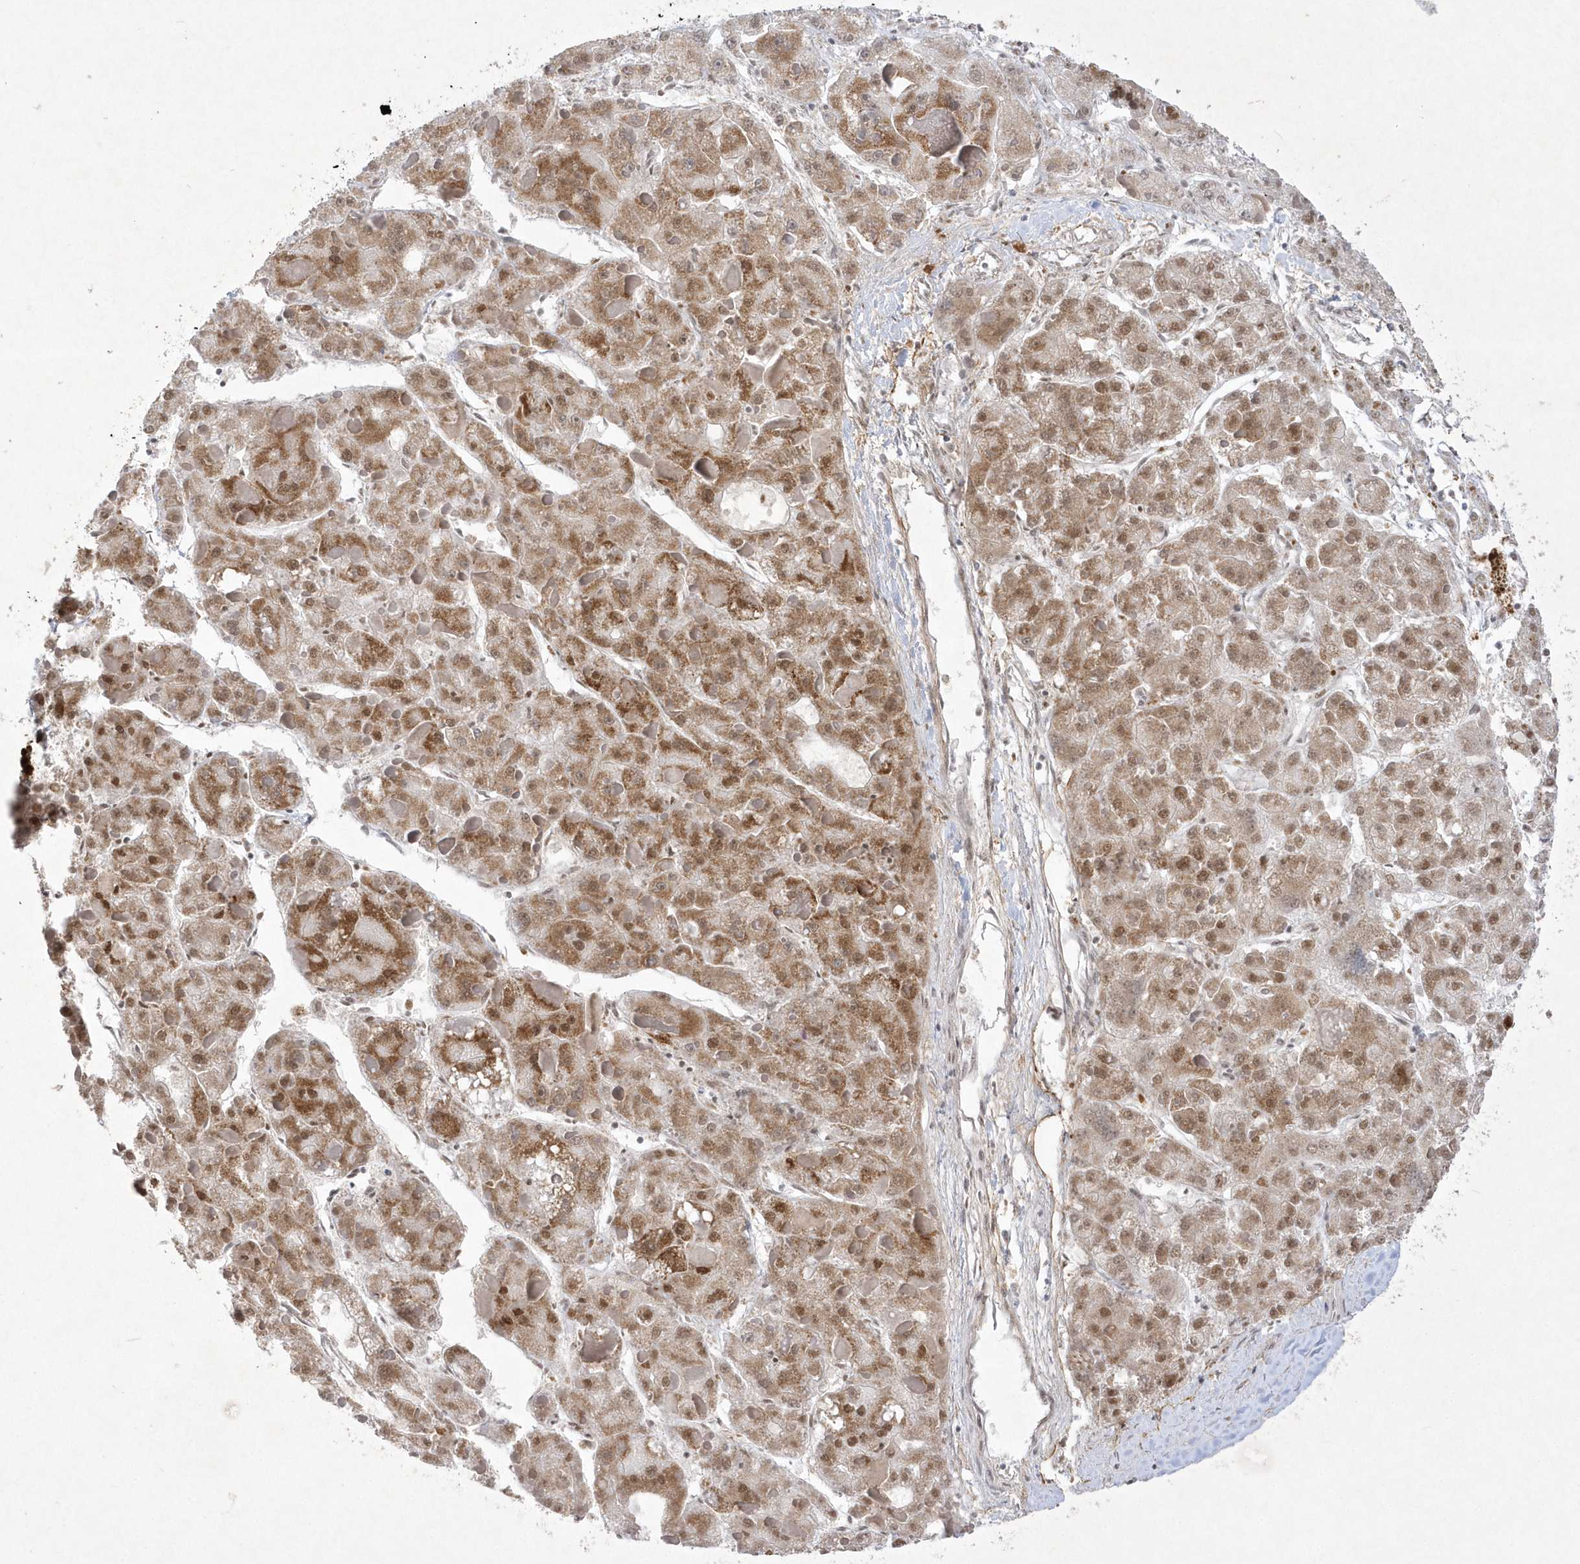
{"staining": {"intensity": "moderate", "quantity": ">75%", "location": "cytoplasmic/membranous,nuclear"}, "tissue": "liver cancer", "cell_type": "Tumor cells", "image_type": "cancer", "snomed": [{"axis": "morphology", "description": "Carcinoma, Hepatocellular, NOS"}, {"axis": "topography", "description": "Liver"}], "caption": "IHC photomicrograph of human liver cancer stained for a protein (brown), which shows medium levels of moderate cytoplasmic/membranous and nuclear expression in approximately >75% of tumor cells.", "gene": "CPSF3", "patient": {"sex": "female", "age": 73}}